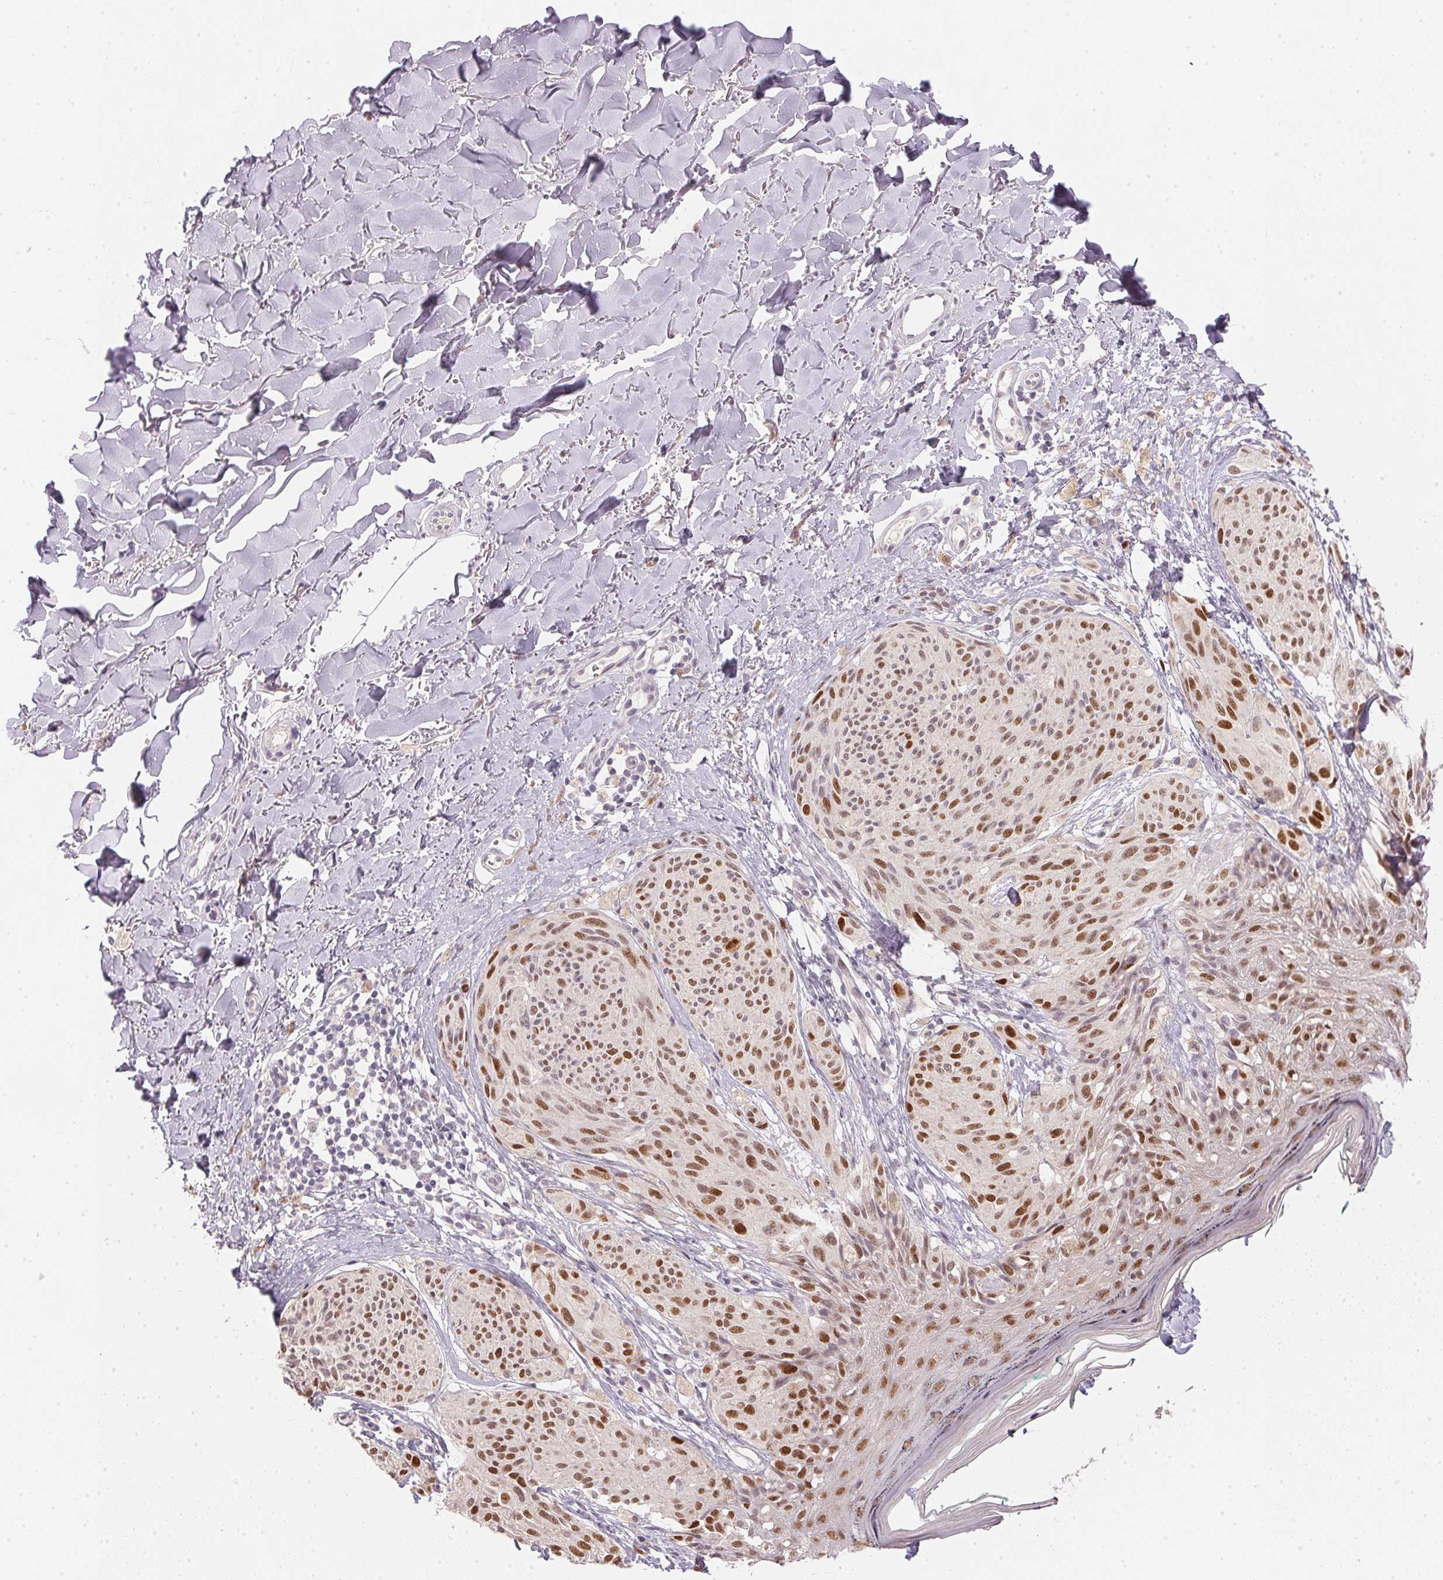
{"staining": {"intensity": "moderate", "quantity": ">75%", "location": "nuclear"}, "tissue": "melanoma", "cell_type": "Tumor cells", "image_type": "cancer", "snomed": [{"axis": "morphology", "description": "Malignant melanoma, NOS"}, {"axis": "topography", "description": "Skin"}], "caption": "High-magnification brightfield microscopy of melanoma stained with DAB (3,3'-diaminobenzidine) (brown) and counterstained with hematoxylin (blue). tumor cells exhibit moderate nuclear positivity is appreciated in approximately>75% of cells.", "gene": "POLR3G", "patient": {"sex": "female", "age": 87}}